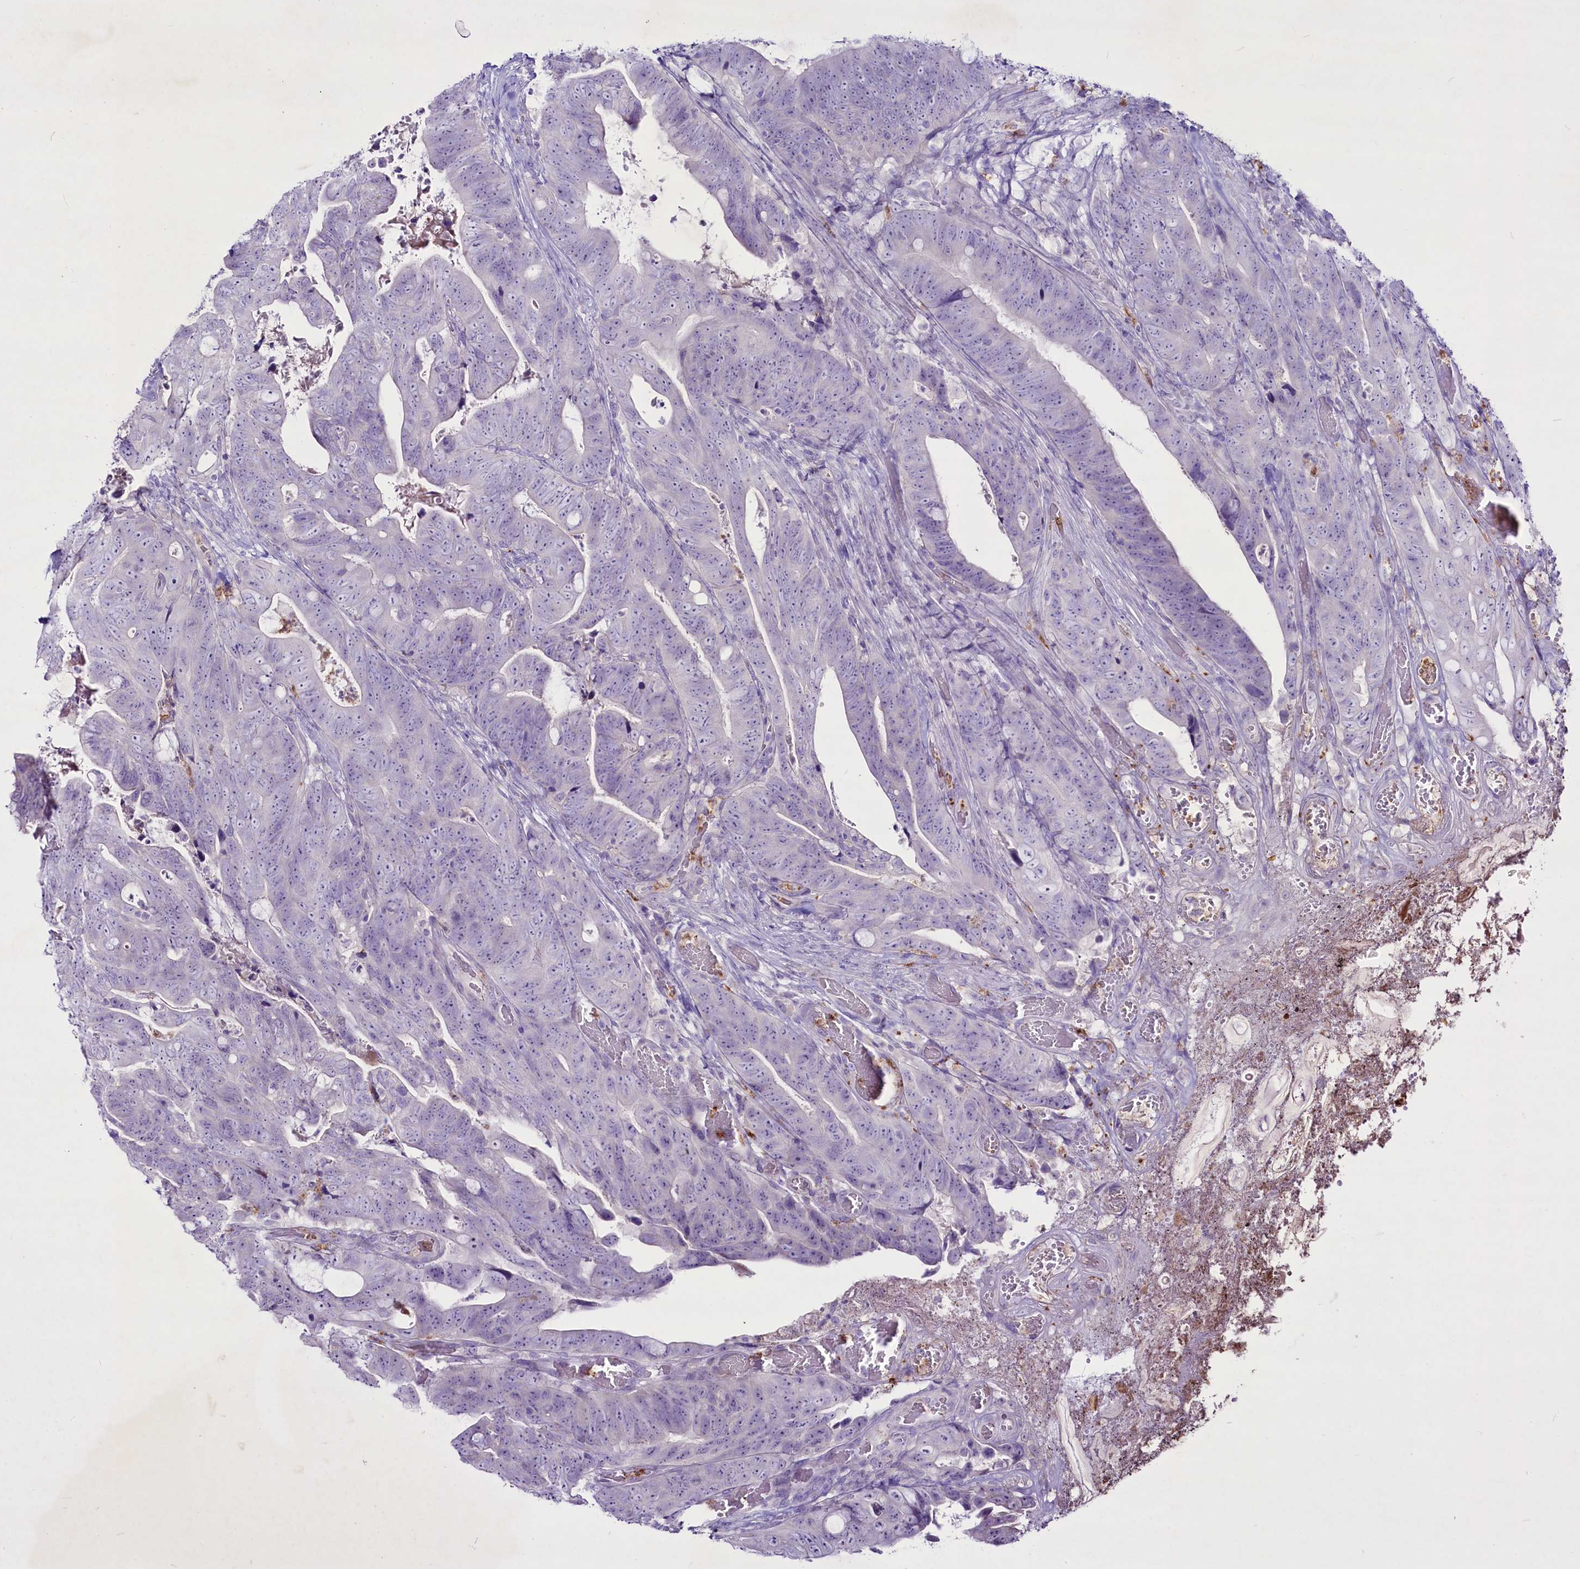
{"staining": {"intensity": "negative", "quantity": "none", "location": "none"}, "tissue": "colorectal cancer", "cell_type": "Tumor cells", "image_type": "cancer", "snomed": [{"axis": "morphology", "description": "Adenocarcinoma, NOS"}, {"axis": "topography", "description": "Colon"}], "caption": "Tumor cells are negative for protein expression in human colorectal cancer.", "gene": "FAM209B", "patient": {"sex": "female", "age": 82}}